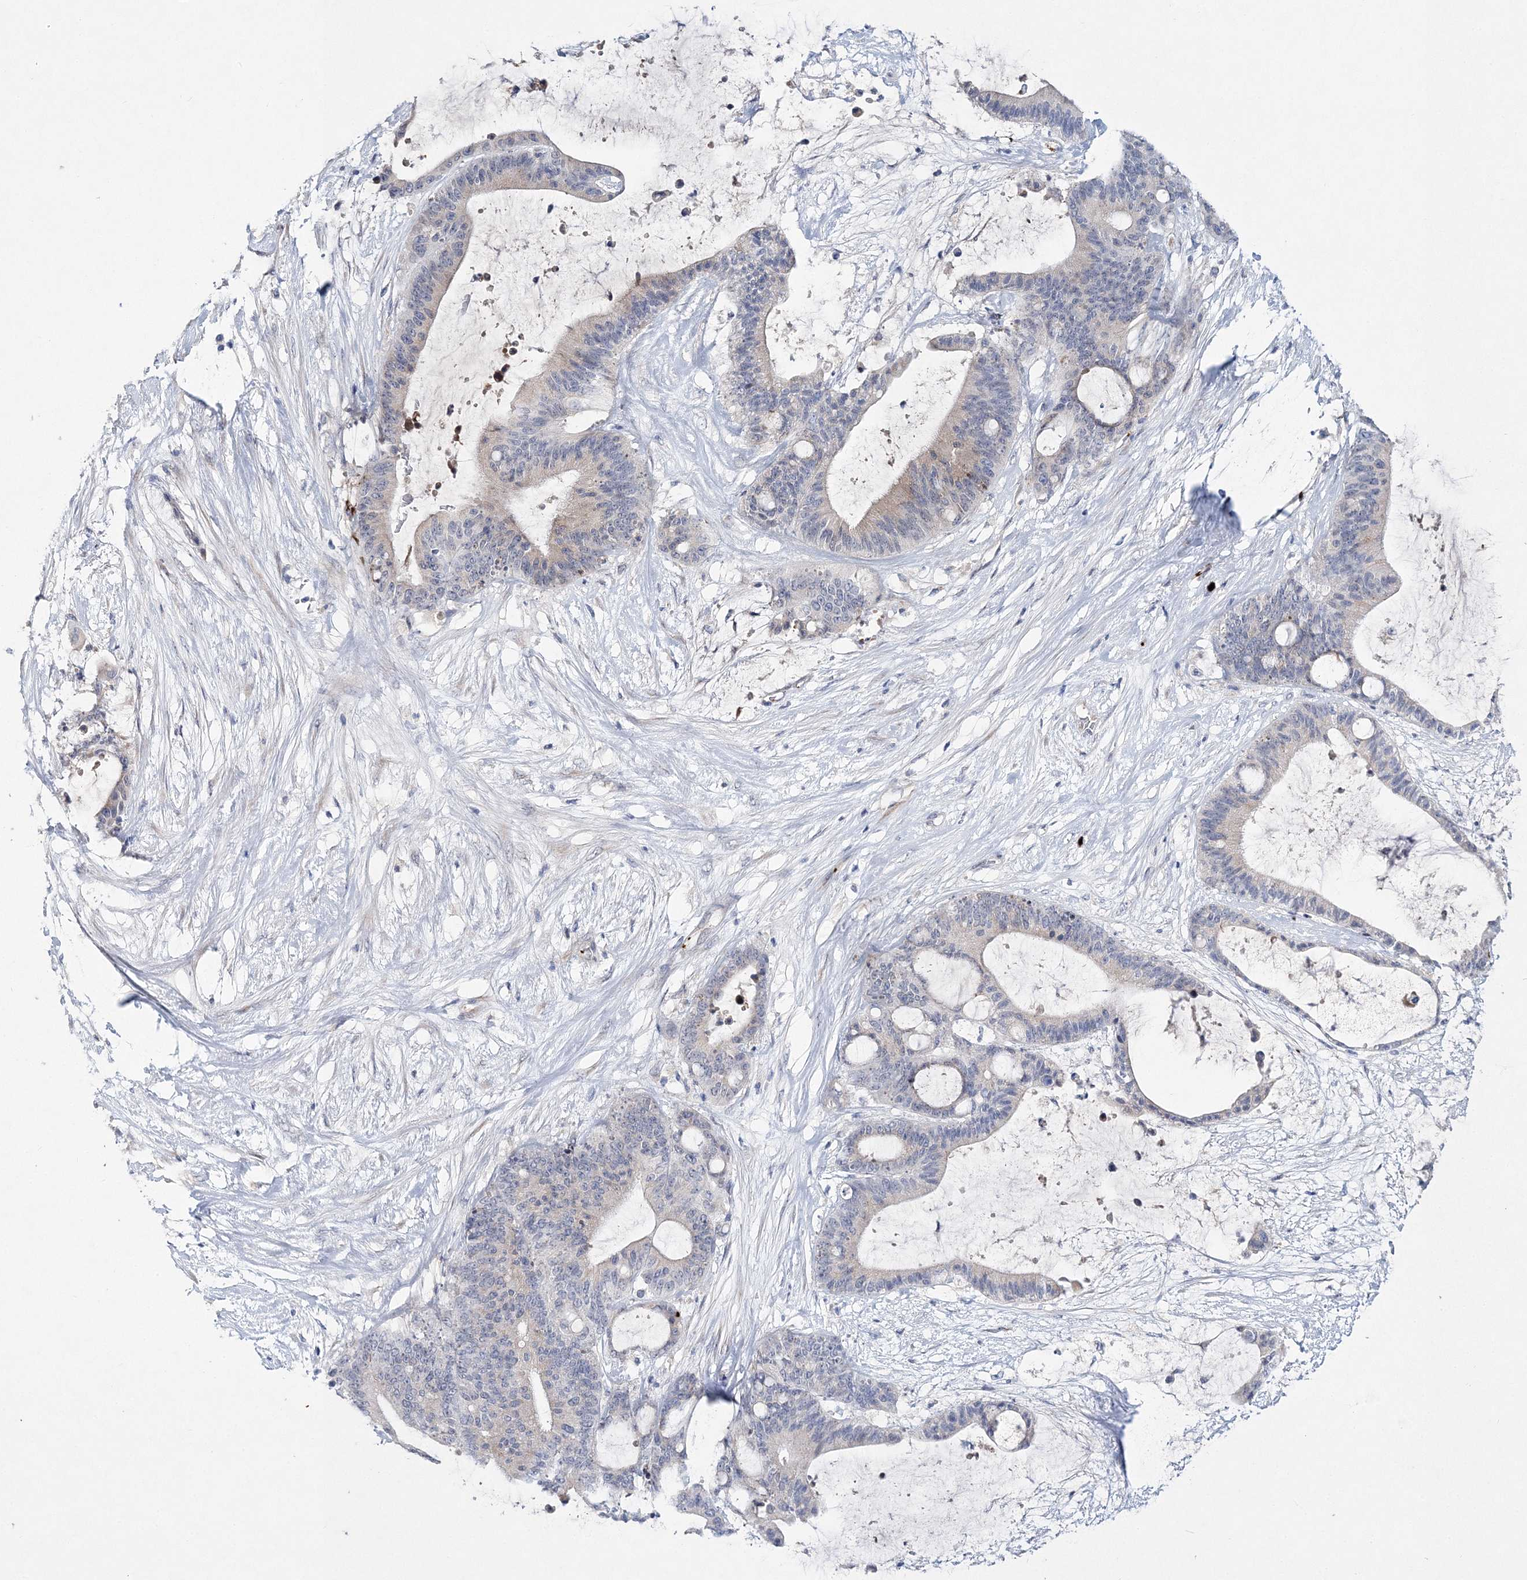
{"staining": {"intensity": "negative", "quantity": "none", "location": "none"}, "tissue": "liver cancer", "cell_type": "Tumor cells", "image_type": "cancer", "snomed": [{"axis": "morphology", "description": "Cholangiocarcinoma"}, {"axis": "topography", "description": "Liver"}], "caption": "Immunohistochemistry photomicrograph of neoplastic tissue: liver cancer stained with DAB demonstrates no significant protein staining in tumor cells.", "gene": "MYOZ2", "patient": {"sex": "female", "age": 73}}